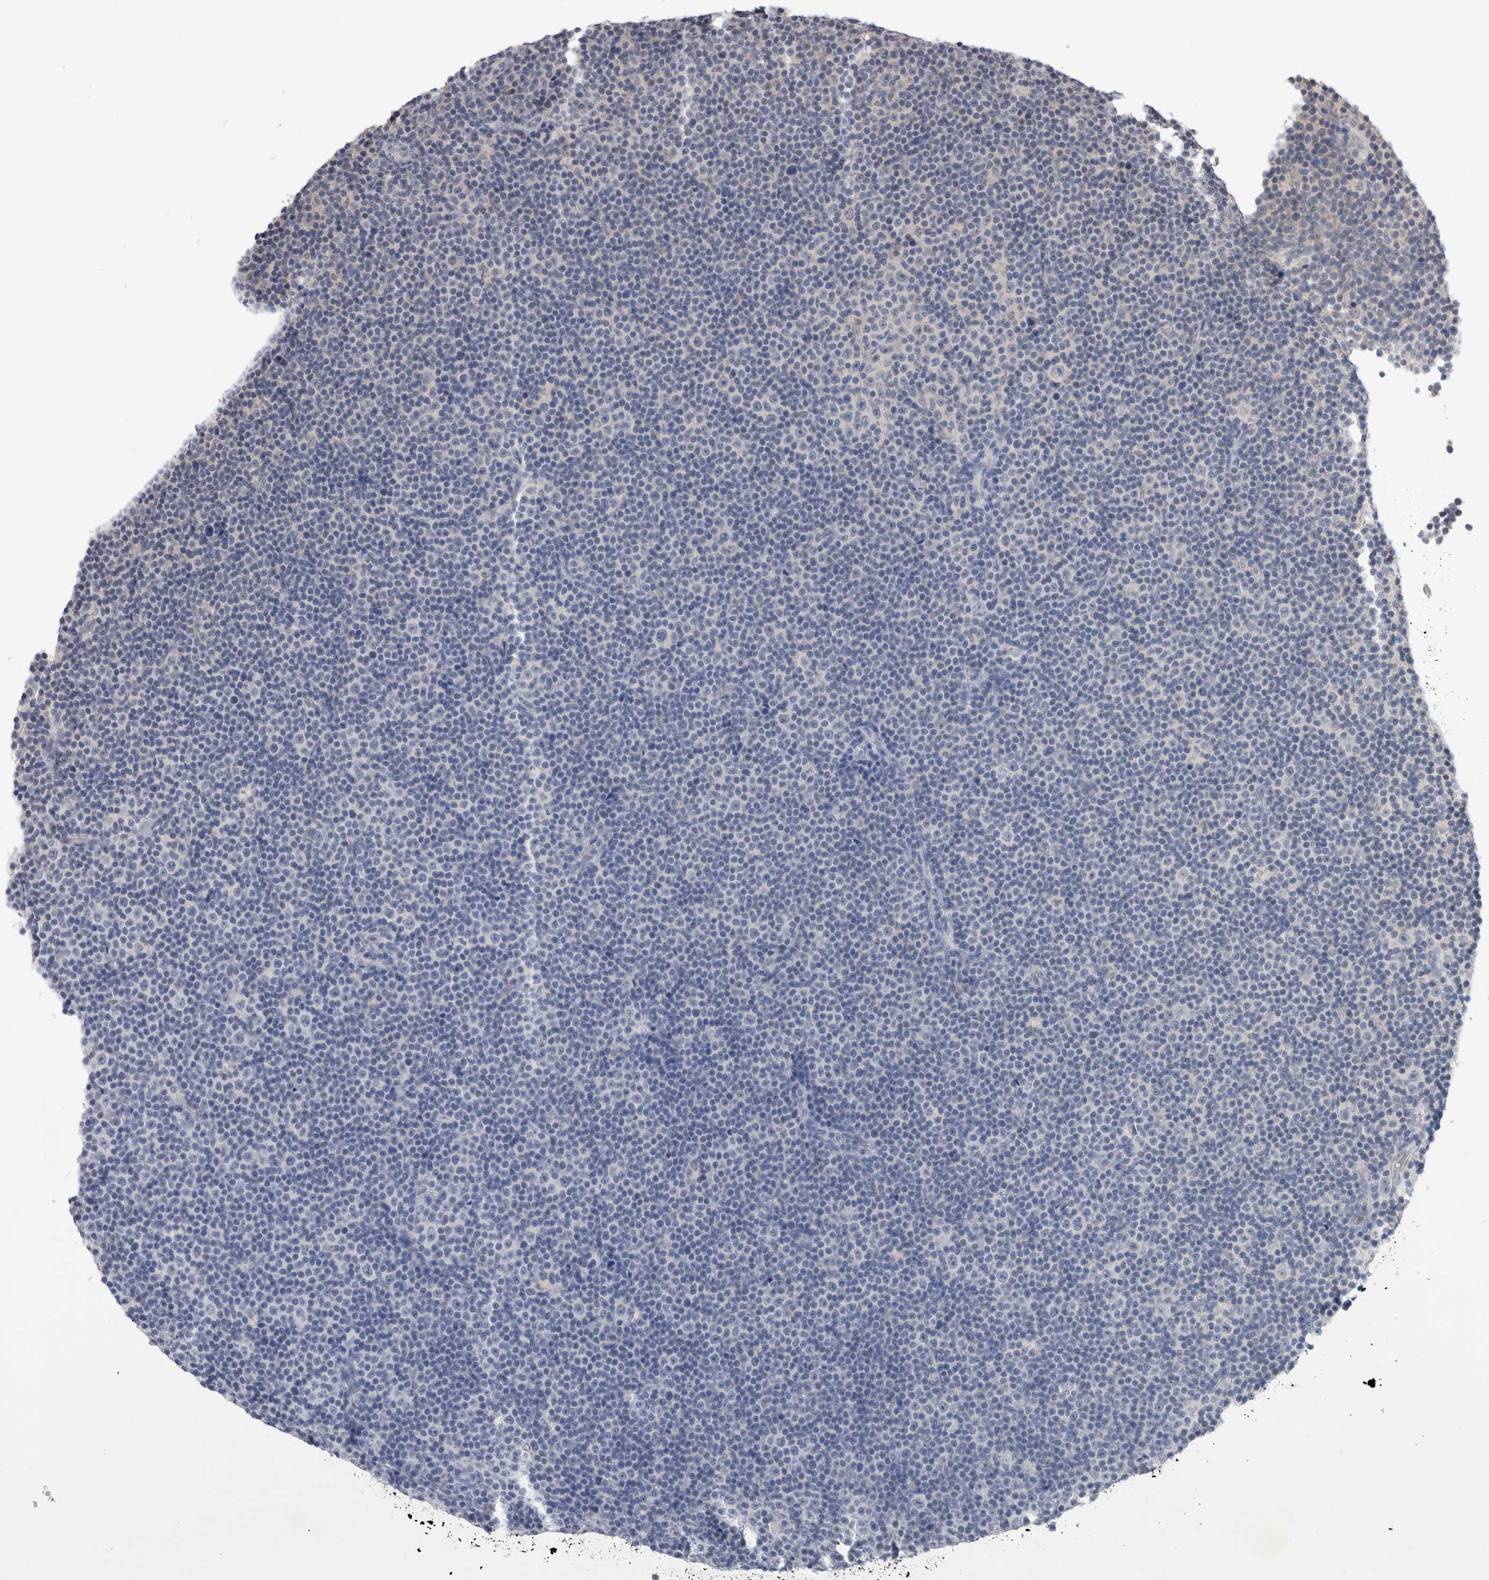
{"staining": {"intensity": "negative", "quantity": "none", "location": "none"}, "tissue": "lymphoma", "cell_type": "Tumor cells", "image_type": "cancer", "snomed": [{"axis": "morphology", "description": "Malignant lymphoma, non-Hodgkin's type, Low grade"}, {"axis": "topography", "description": "Lymph node"}], "caption": "Tumor cells show no significant protein staining in lymphoma. (Immunohistochemistry (ihc), brightfield microscopy, high magnification).", "gene": "VSIG4", "patient": {"sex": "female", "age": 67}}